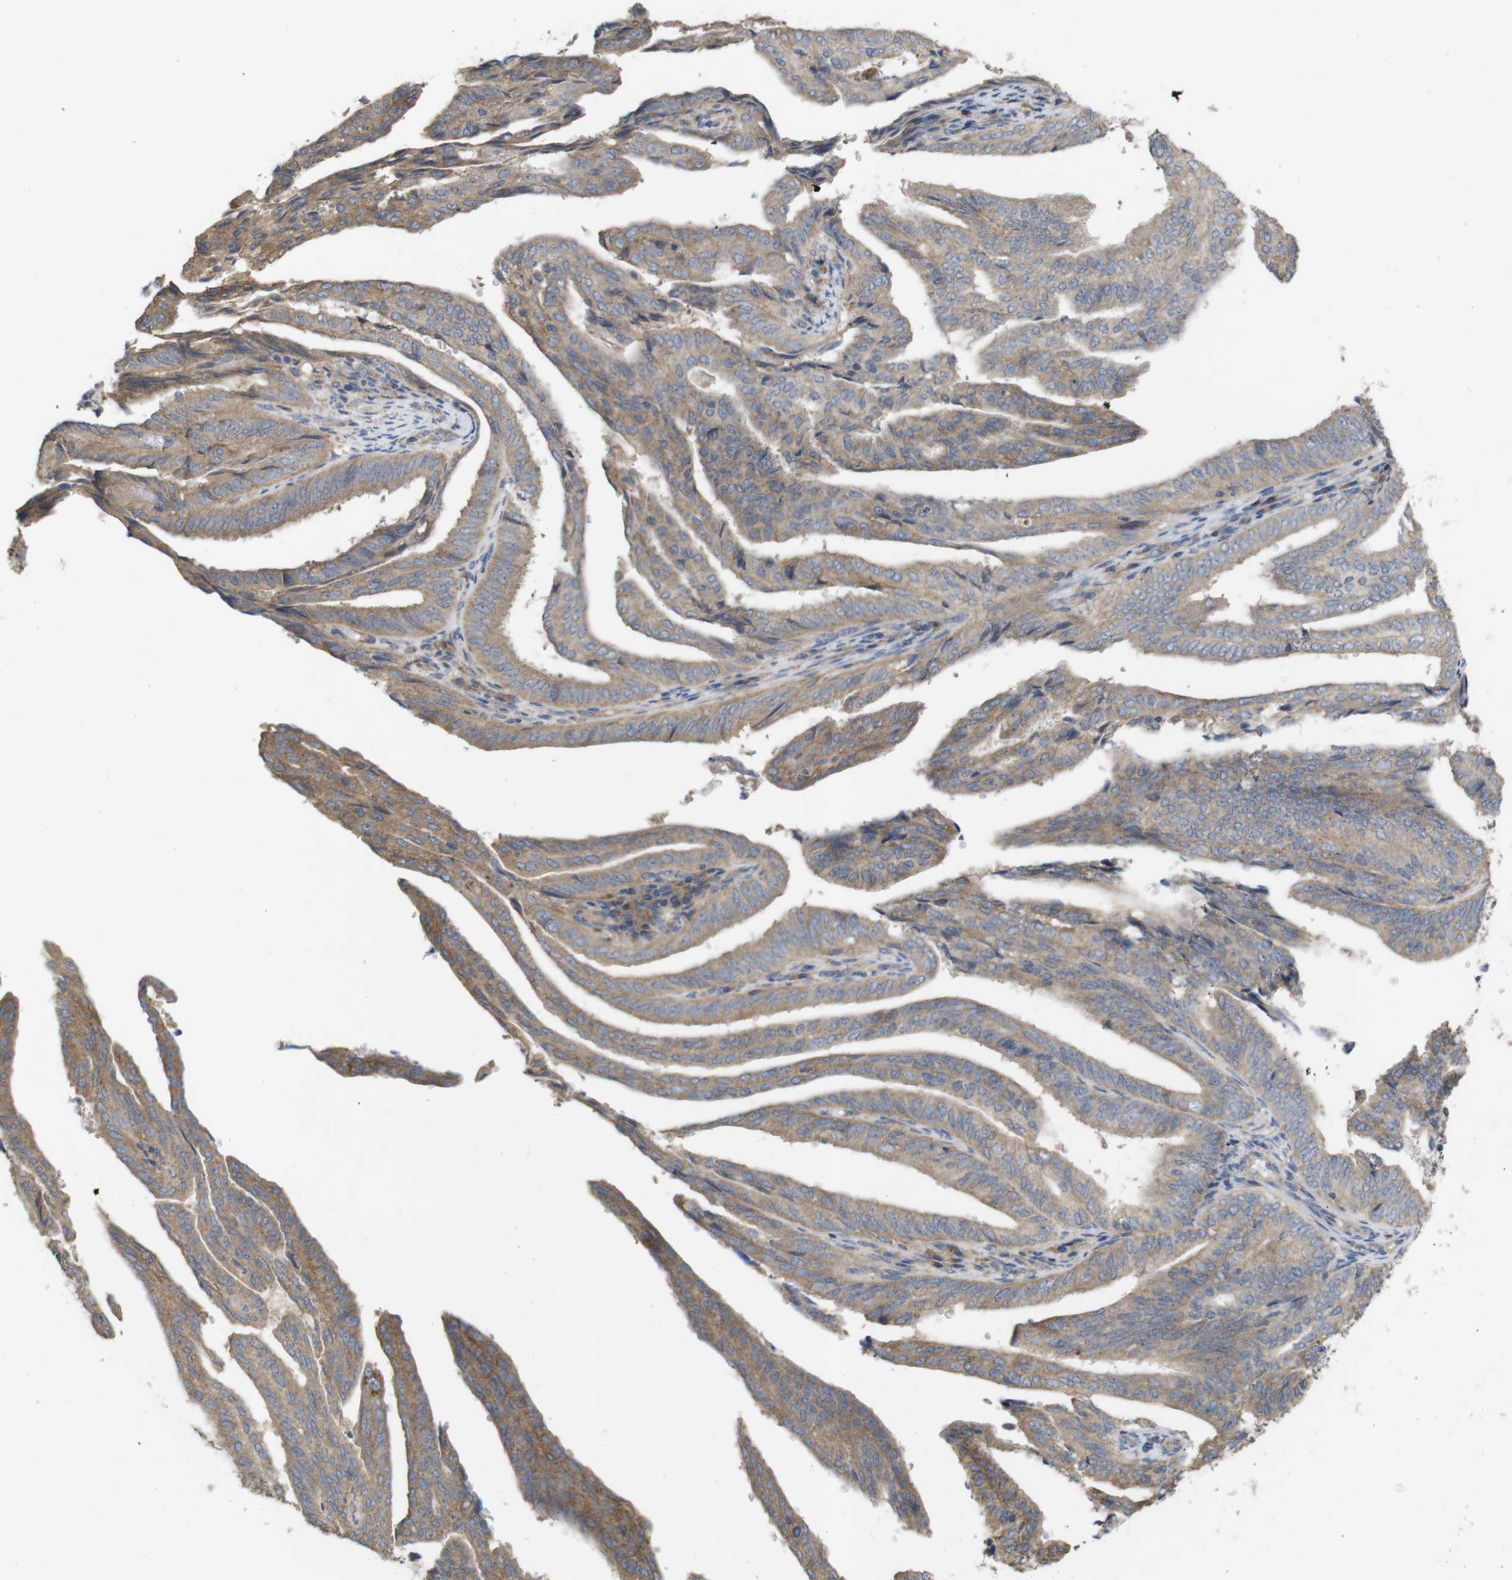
{"staining": {"intensity": "weak", "quantity": ">75%", "location": "cytoplasmic/membranous"}, "tissue": "endometrial cancer", "cell_type": "Tumor cells", "image_type": "cancer", "snomed": [{"axis": "morphology", "description": "Adenocarcinoma, NOS"}, {"axis": "topography", "description": "Endometrium"}], "caption": "Approximately >75% of tumor cells in human endometrial cancer display weak cytoplasmic/membranous protein positivity as visualized by brown immunohistochemical staining.", "gene": "KCNS3", "patient": {"sex": "female", "age": 58}}